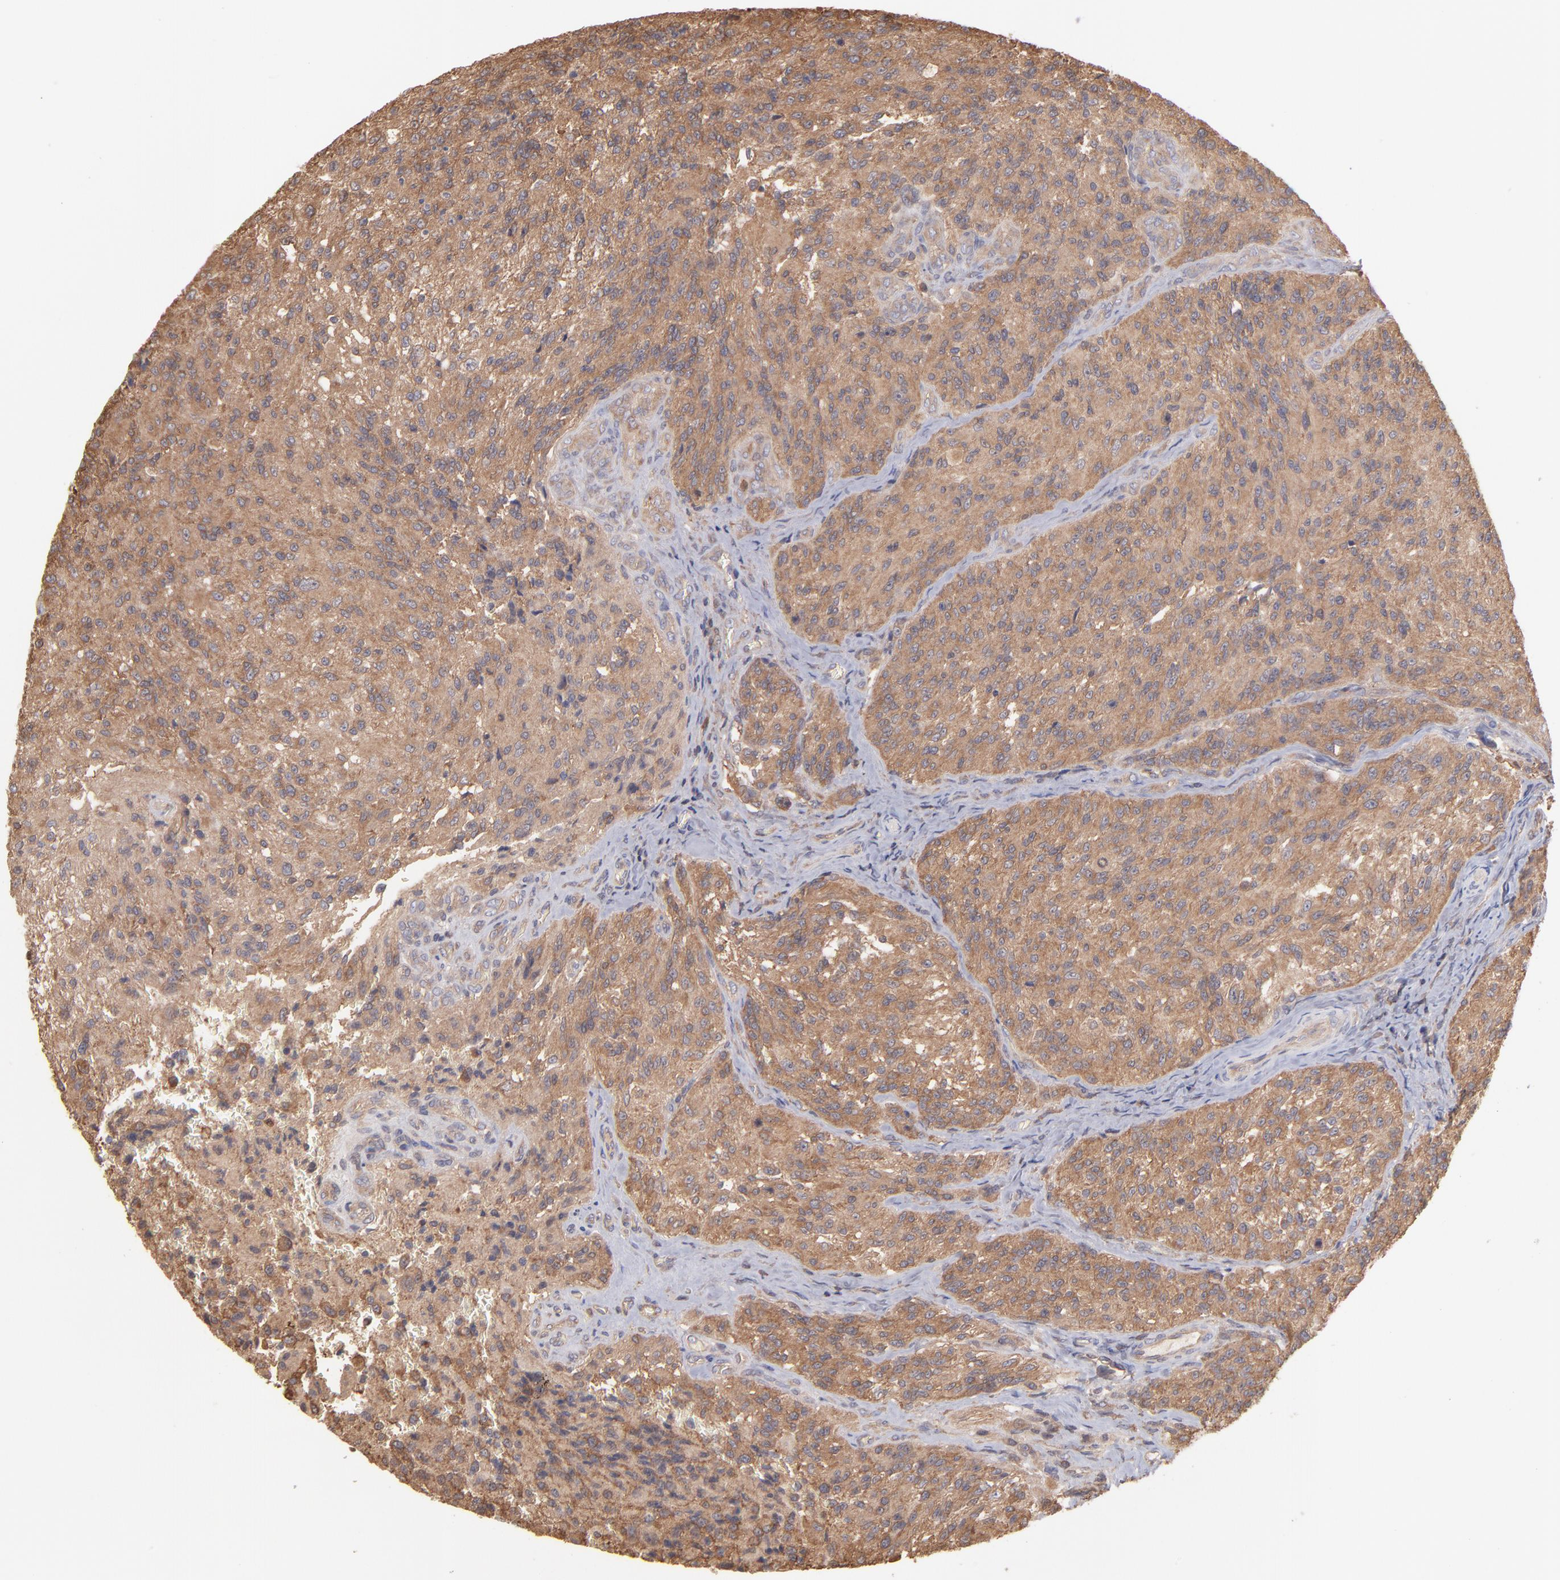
{"staining": {"intensity": "strong", "quantity": ">75%", "location": "cytoplasmic/membranous"}, "tissue": "glioma", "cell_type": "Tumor cells", "image_type": "cancer", "snomed": [{"axis": "morphology", "description": "Normal tissue, NOS"}, {"axis": "morphology", "description": "Glioma, malignant, High grade"}, {"axis": "topography", "description": "Cerebral cortex"}], "caption": "Protein expression analysis of glioma demonstrates strong cytoplasmic/membranous positivity in approximately >75% of tumor cells. The staining is performed using DAB (3,3'-diaminobenzidine) brown chromogen to label protein expression. The nuclei are counter-stained blue using hematoxylin.", "gene": "MAP2K2", "patient": {"sex": "male", "age": 56}}